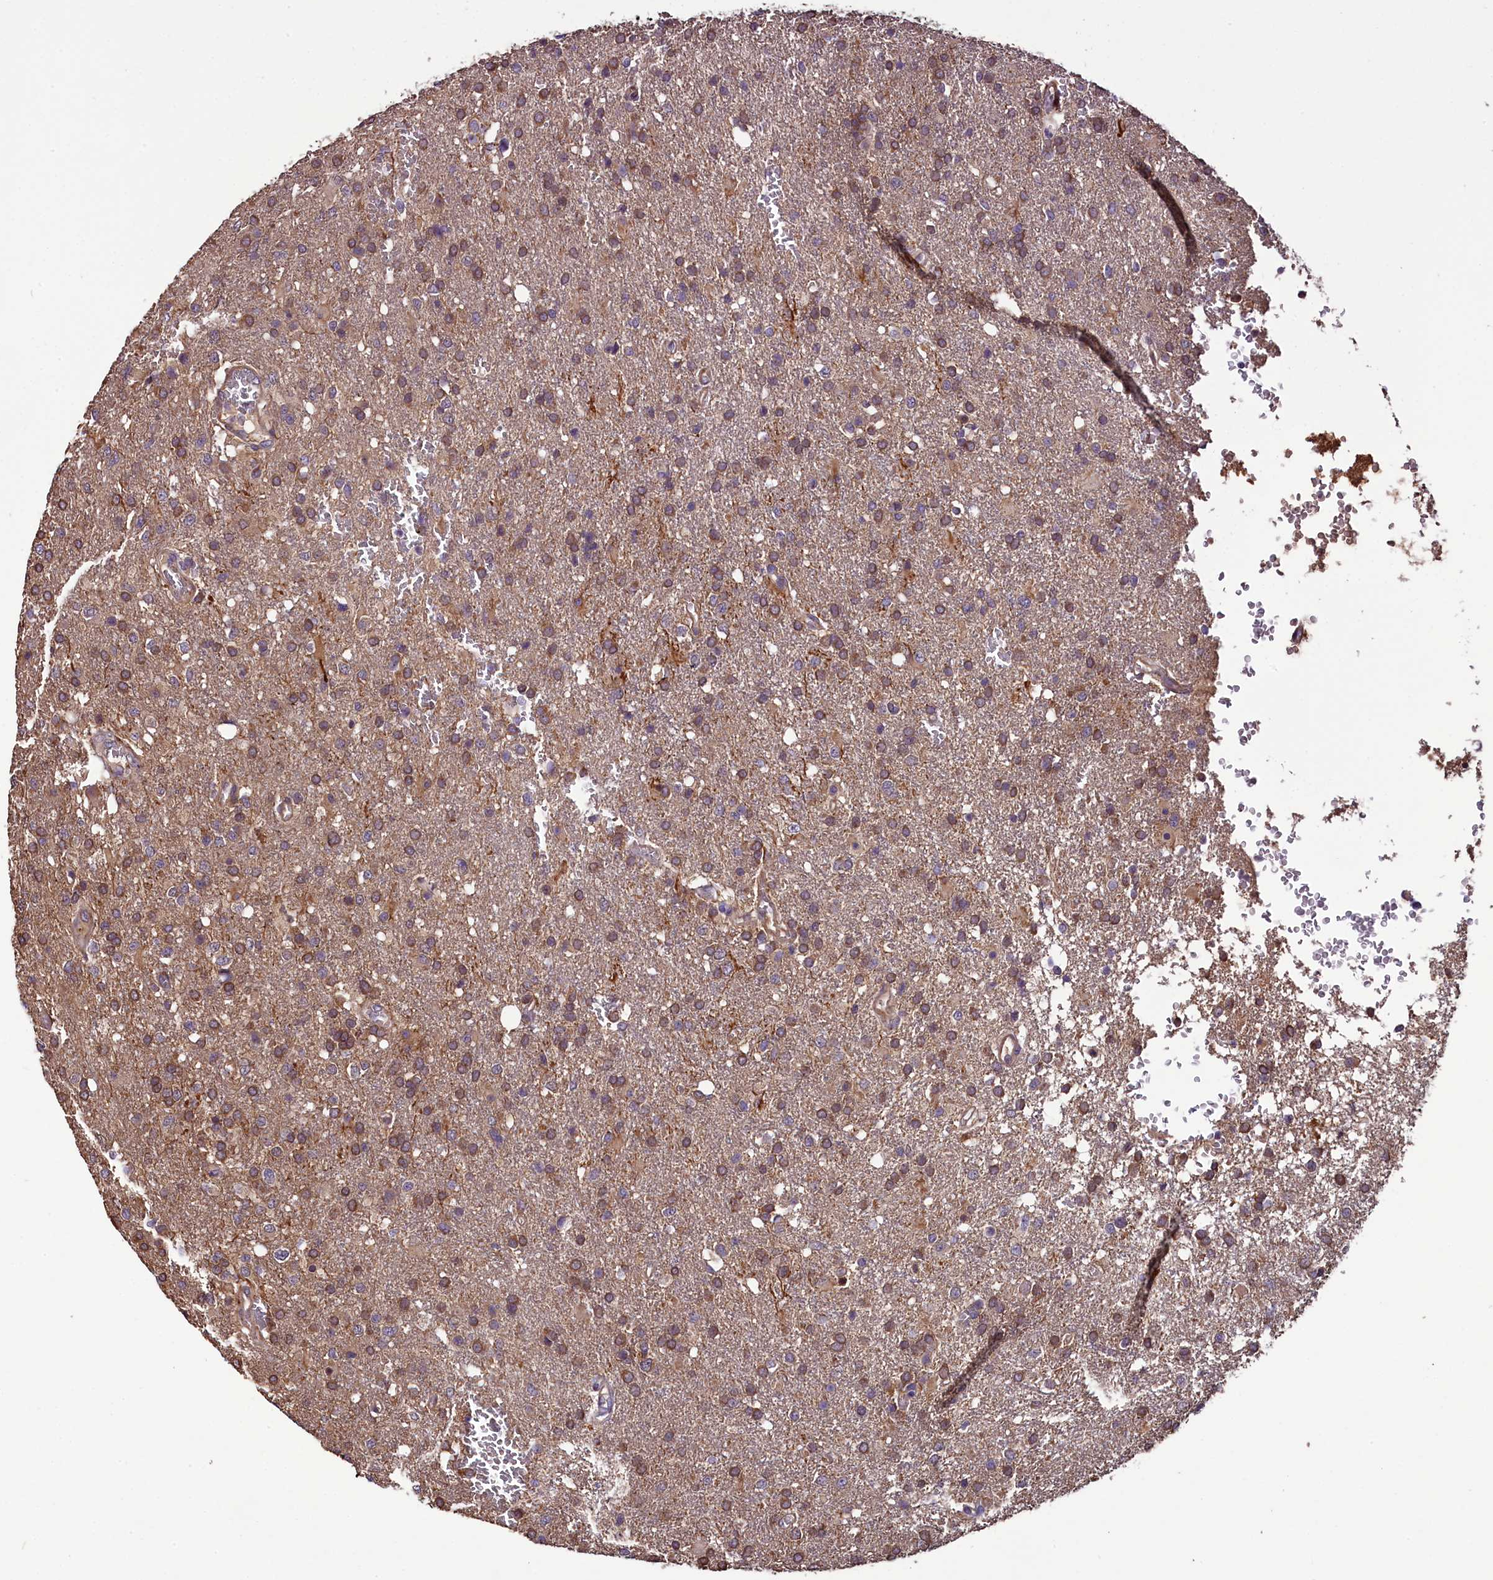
{"staining": {"intensity": "weak", "quantity": ">75%", "location": "cytoplasmic/membranous"}, "tissue": "glioma", "cell_type": "Tumor cells", "image_type": "cancer", "snomed": [{"axis": "morphology", "description": "Glioma, malignant, High grade"}, {"axis": "topography", "description": "Brain"}], "caption": "Protein staining demonstrates weak cytoplasmic/membranous staining in approximately >75% of tumor cells in malignant glioma (high-grade).", "gene": "RPUSD2", "patient": {"sex": "female", "age": 74}}